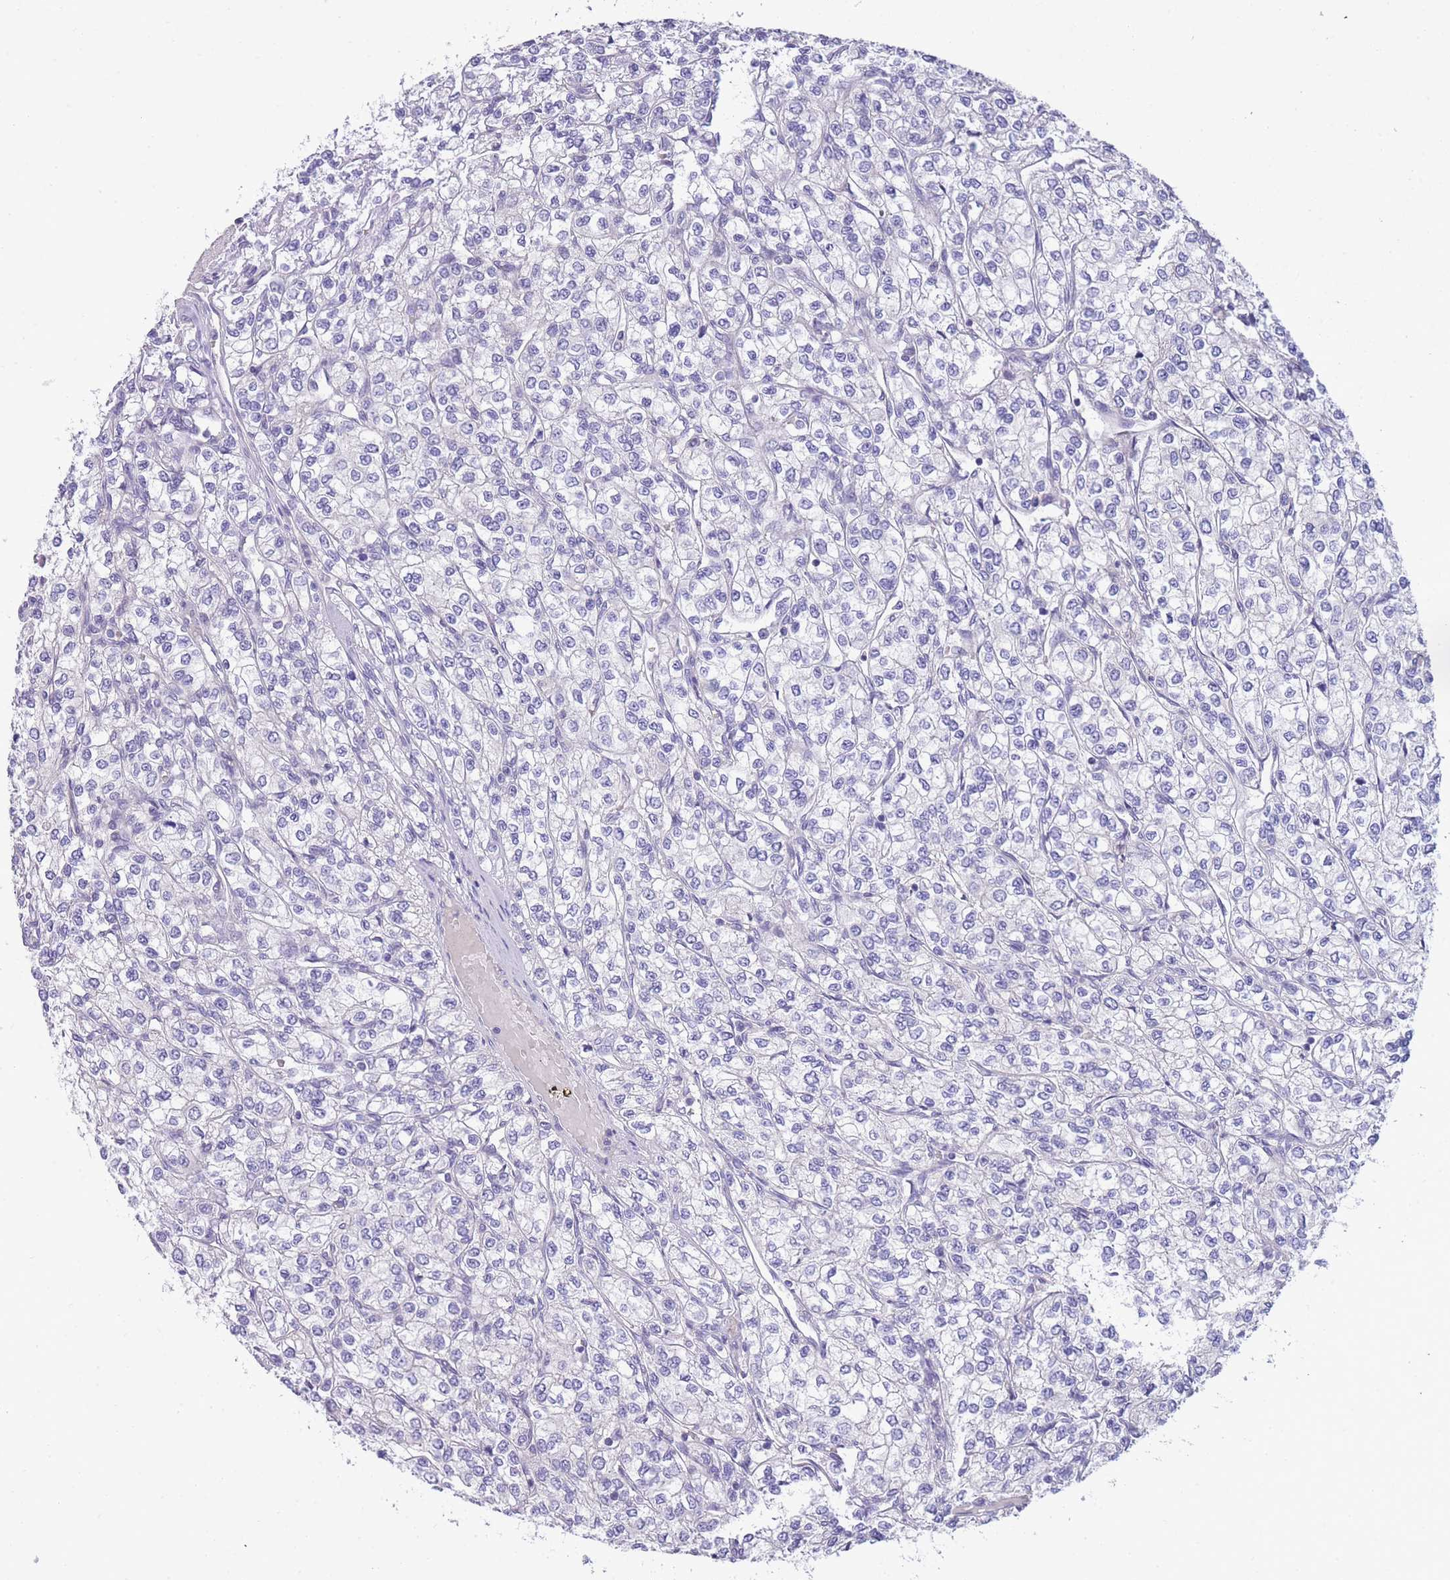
{"staining": {"intensity": "negative", "quantity": "none", "location": "none"}, "tissue": "renal cancer", "cell_type": "Tumor cells", "image_type": "cancer", "snomed": [{"axis": "morphology", "description": "Adenocarcinoma, NOS"}, {"axis": "topography", "description": "Kidney"}], "caption": "The photomicrograph demonstrates no significant expression in tumor cells of renal adenocarcinoma.", "gene": "PRR23B", "patient": {"sex": "male", "age": 80}}